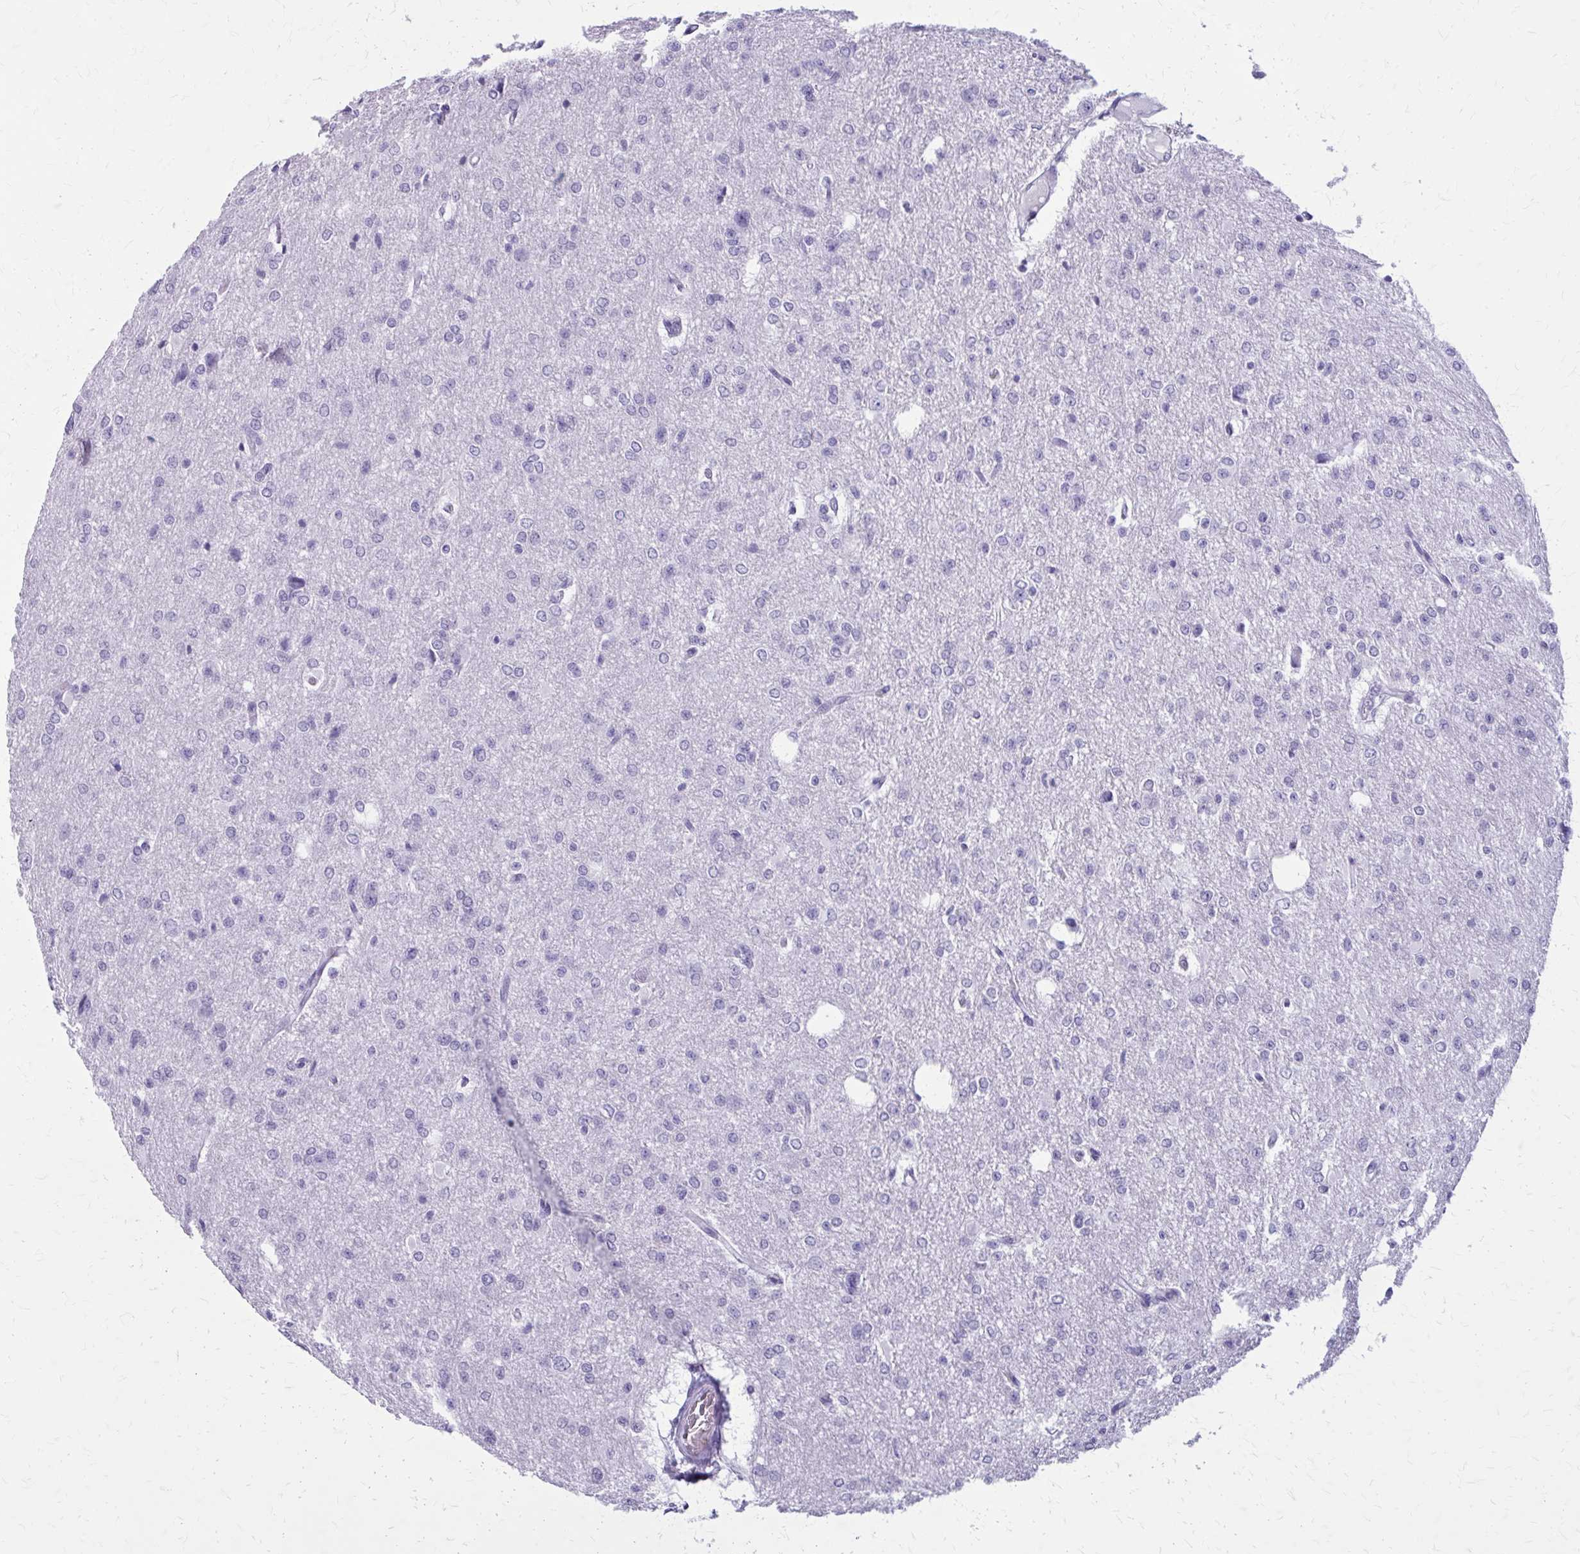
{"staining": {"intensity": "negative", "quantity": "none", "location": "none"}, "tissue": "glioma", "cell_type": "Tumor cells", "image_type": "cancer", "snomed": [{"axis": "morphology", "description": "Glioma, malignant, Low grade"}, {"axis": "topography", "description": "Brain"}], "caption": "The immunohistochemistry image has no significant positivity in tumor cells of malignant glioma (low-grade) tissue.", "gene": "ZDHHC7", "patient": {"sex": "male", "age": 26}}